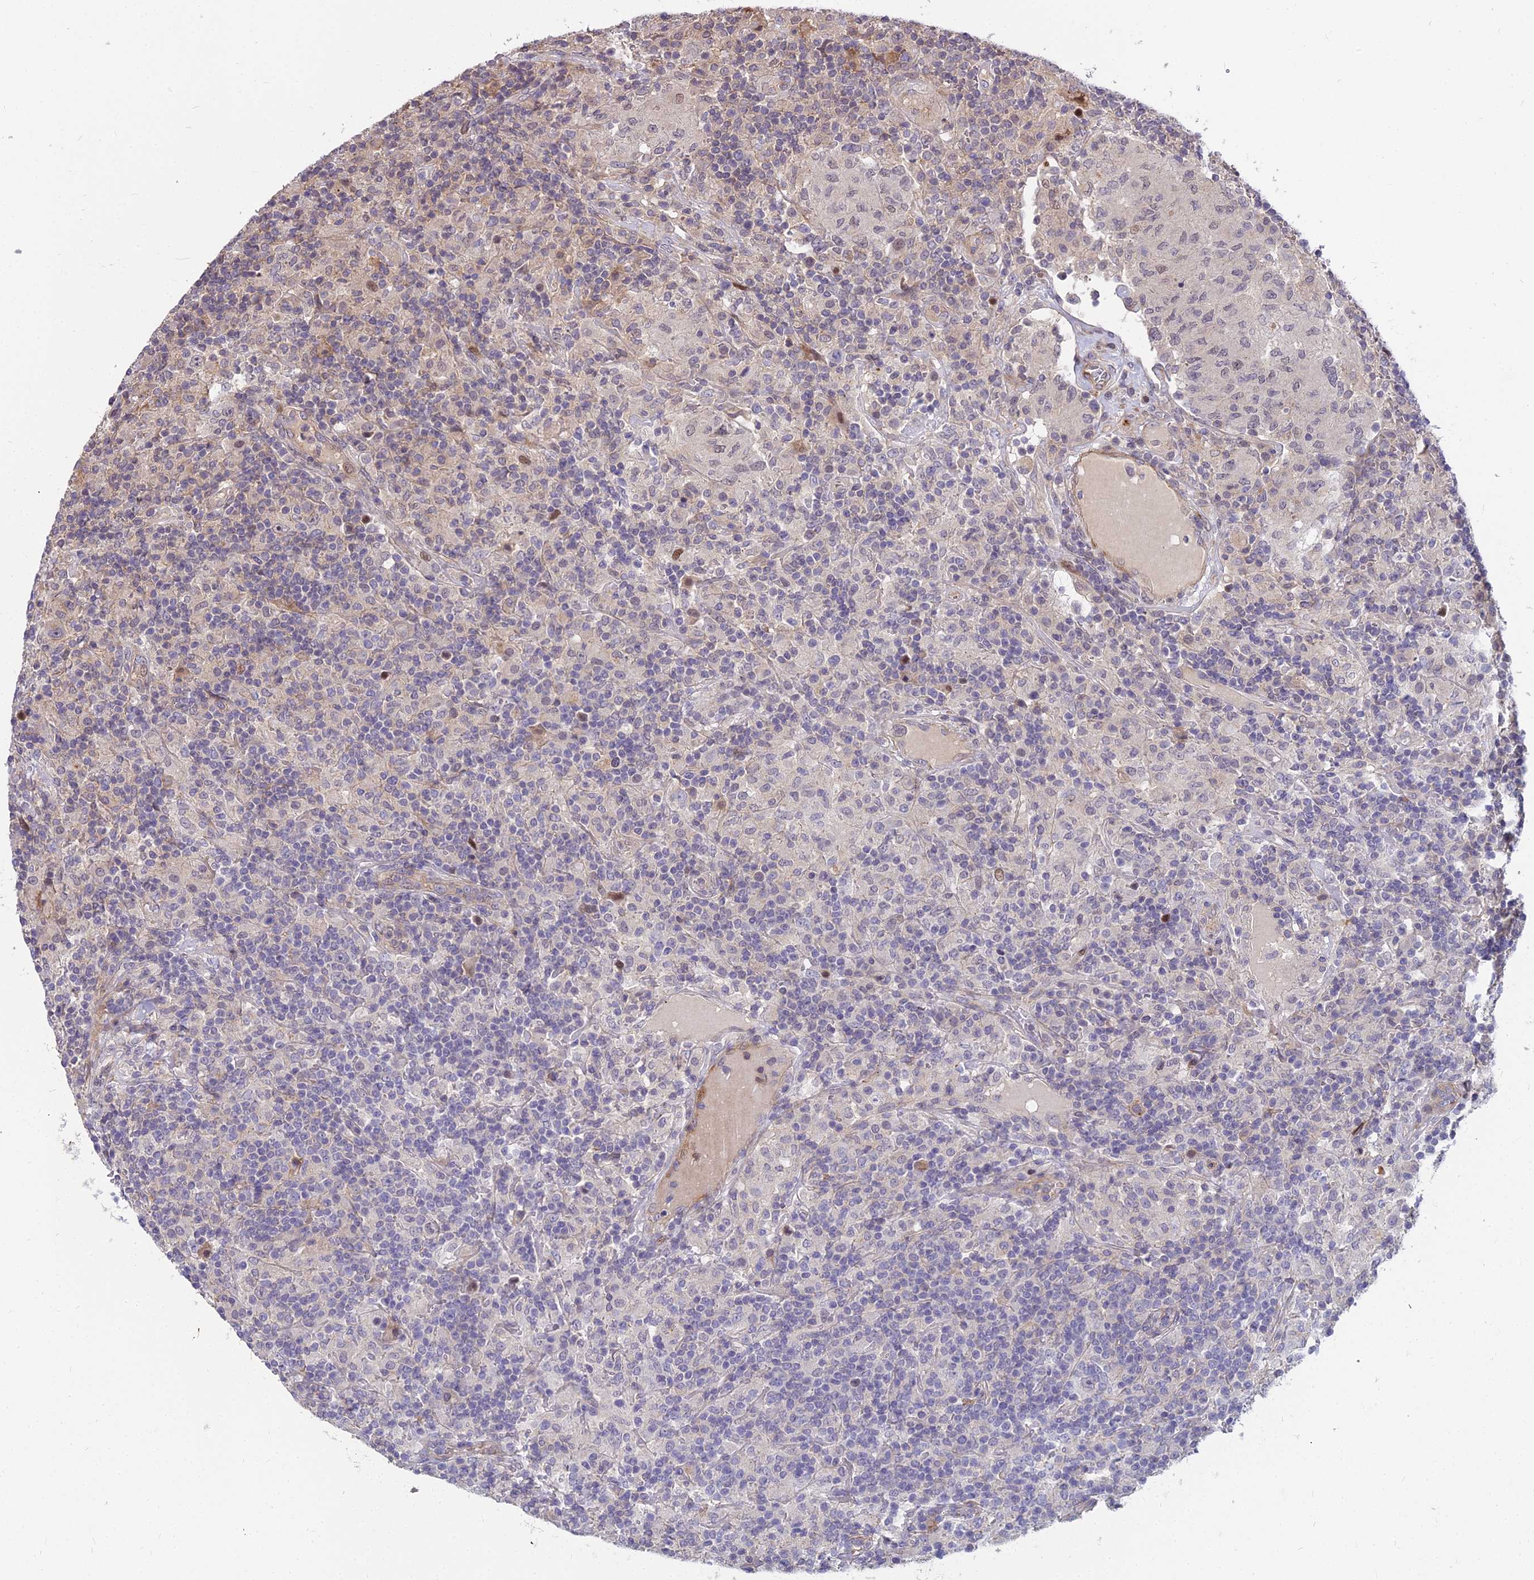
{"staining": {"intensity": "negative", "quantity": "none", "location": "none"}, "tissue": "lymphoma", "cell_type": "Tumor cells", "image_type": "cancer", "snomed": [{"axis": "morphology", "description": "Hodgkin's disease, NOS"}, {"axis": "topography", "description": "Lymph node"}], "caption": "Hodgkin's disease stained for a protein using immunohistochemistry (IHC) exhibits no positivity tumor cells.", "gene": "GLYATL3", "patient": {"sex": "male", "age": 70}}